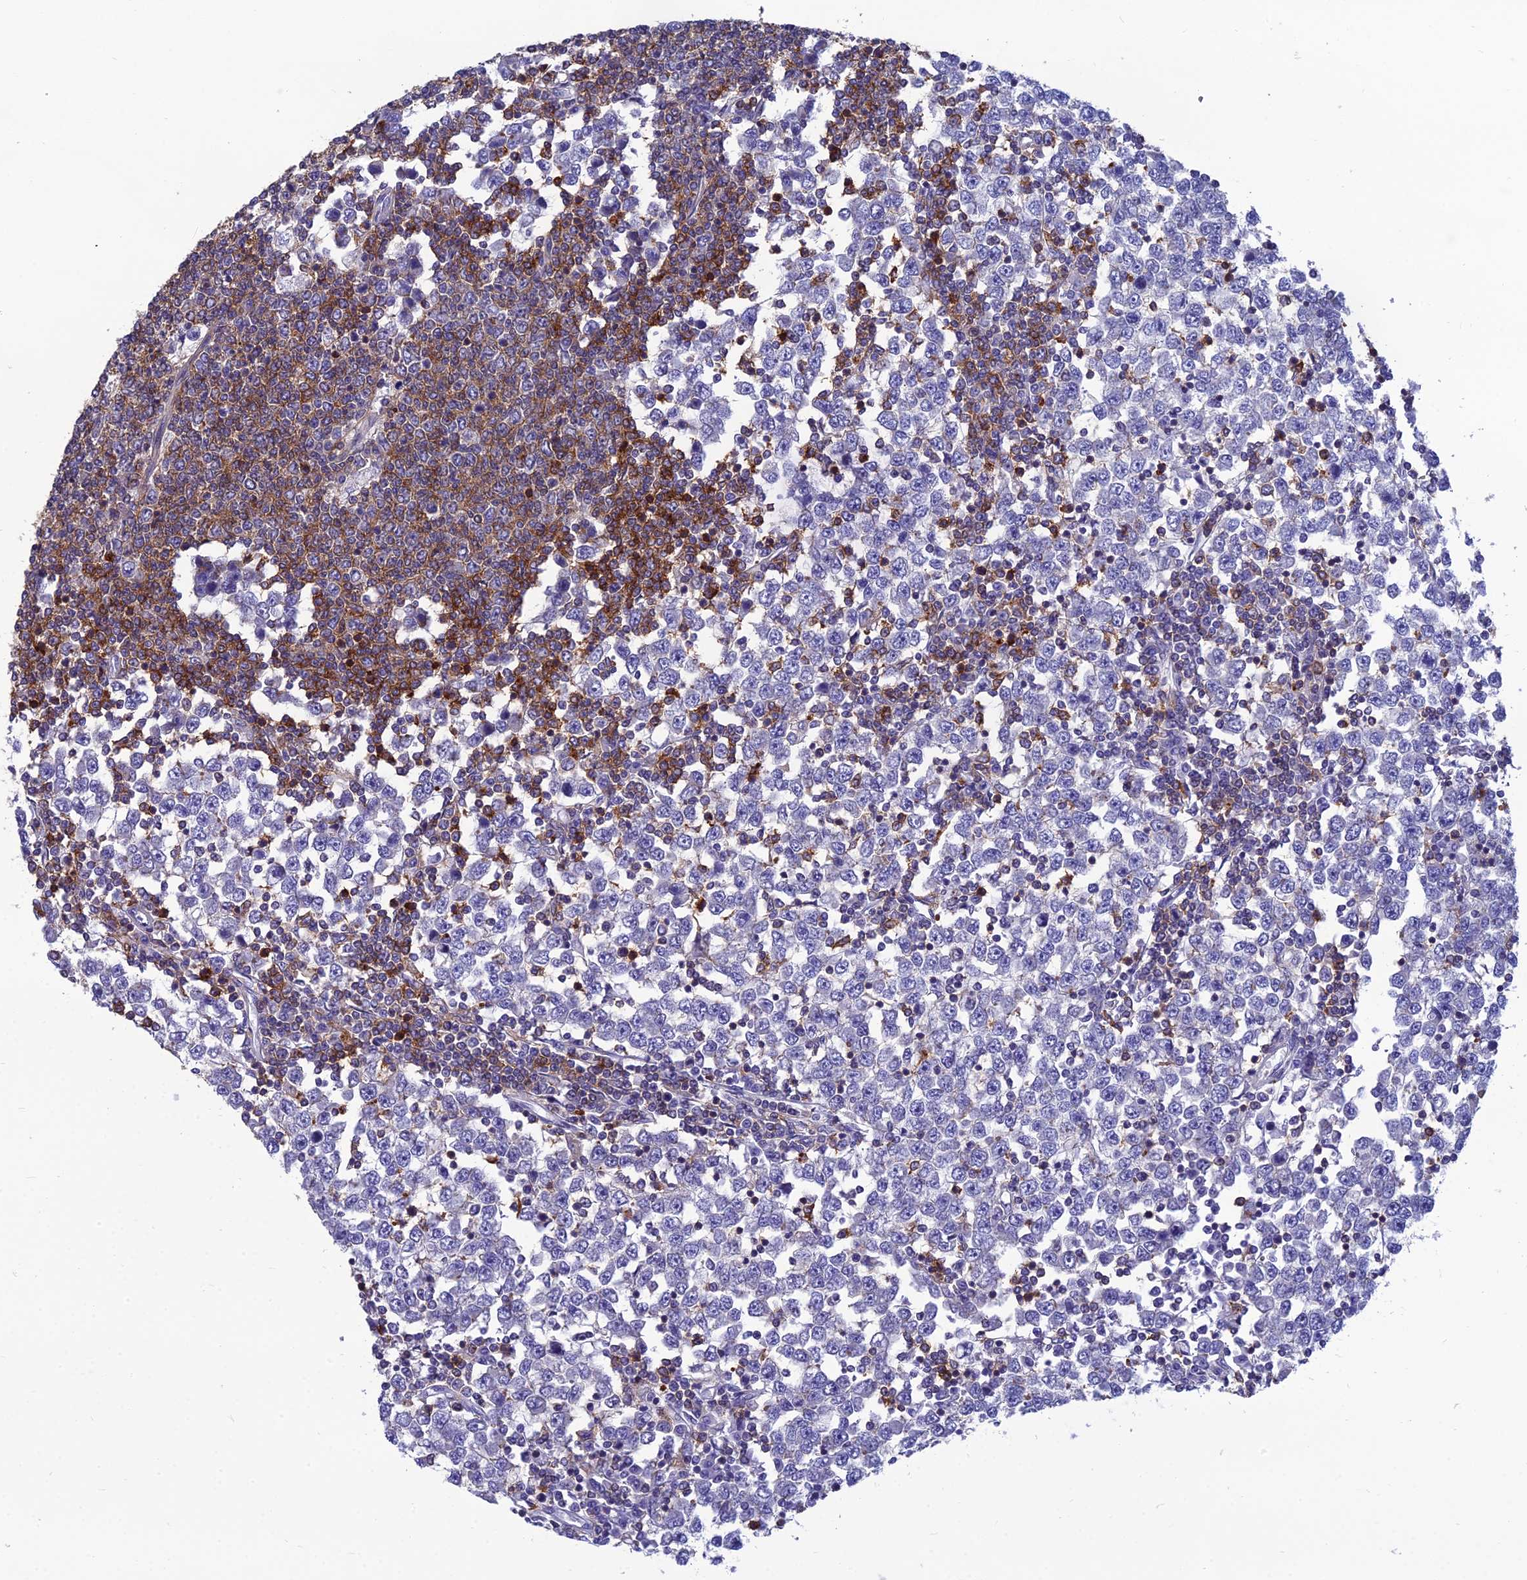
{"staining": {"intensity": "negative", "quantity": "none", "location": "none"}, "tissue": "testis cancer", "cell_type": "Tumor cells", "image_type": "cancer", "snomed": [{"axis": "morphology", "description": "Seminoma, NOS"}, {"axis": "topography", "description": "Testis"}], "caption": "Immunohistochemistry of testis seminoma displays no staining in tumor cells.", "gene": "PPP1R18", "patient": {"sex": "male", "age": 65}}